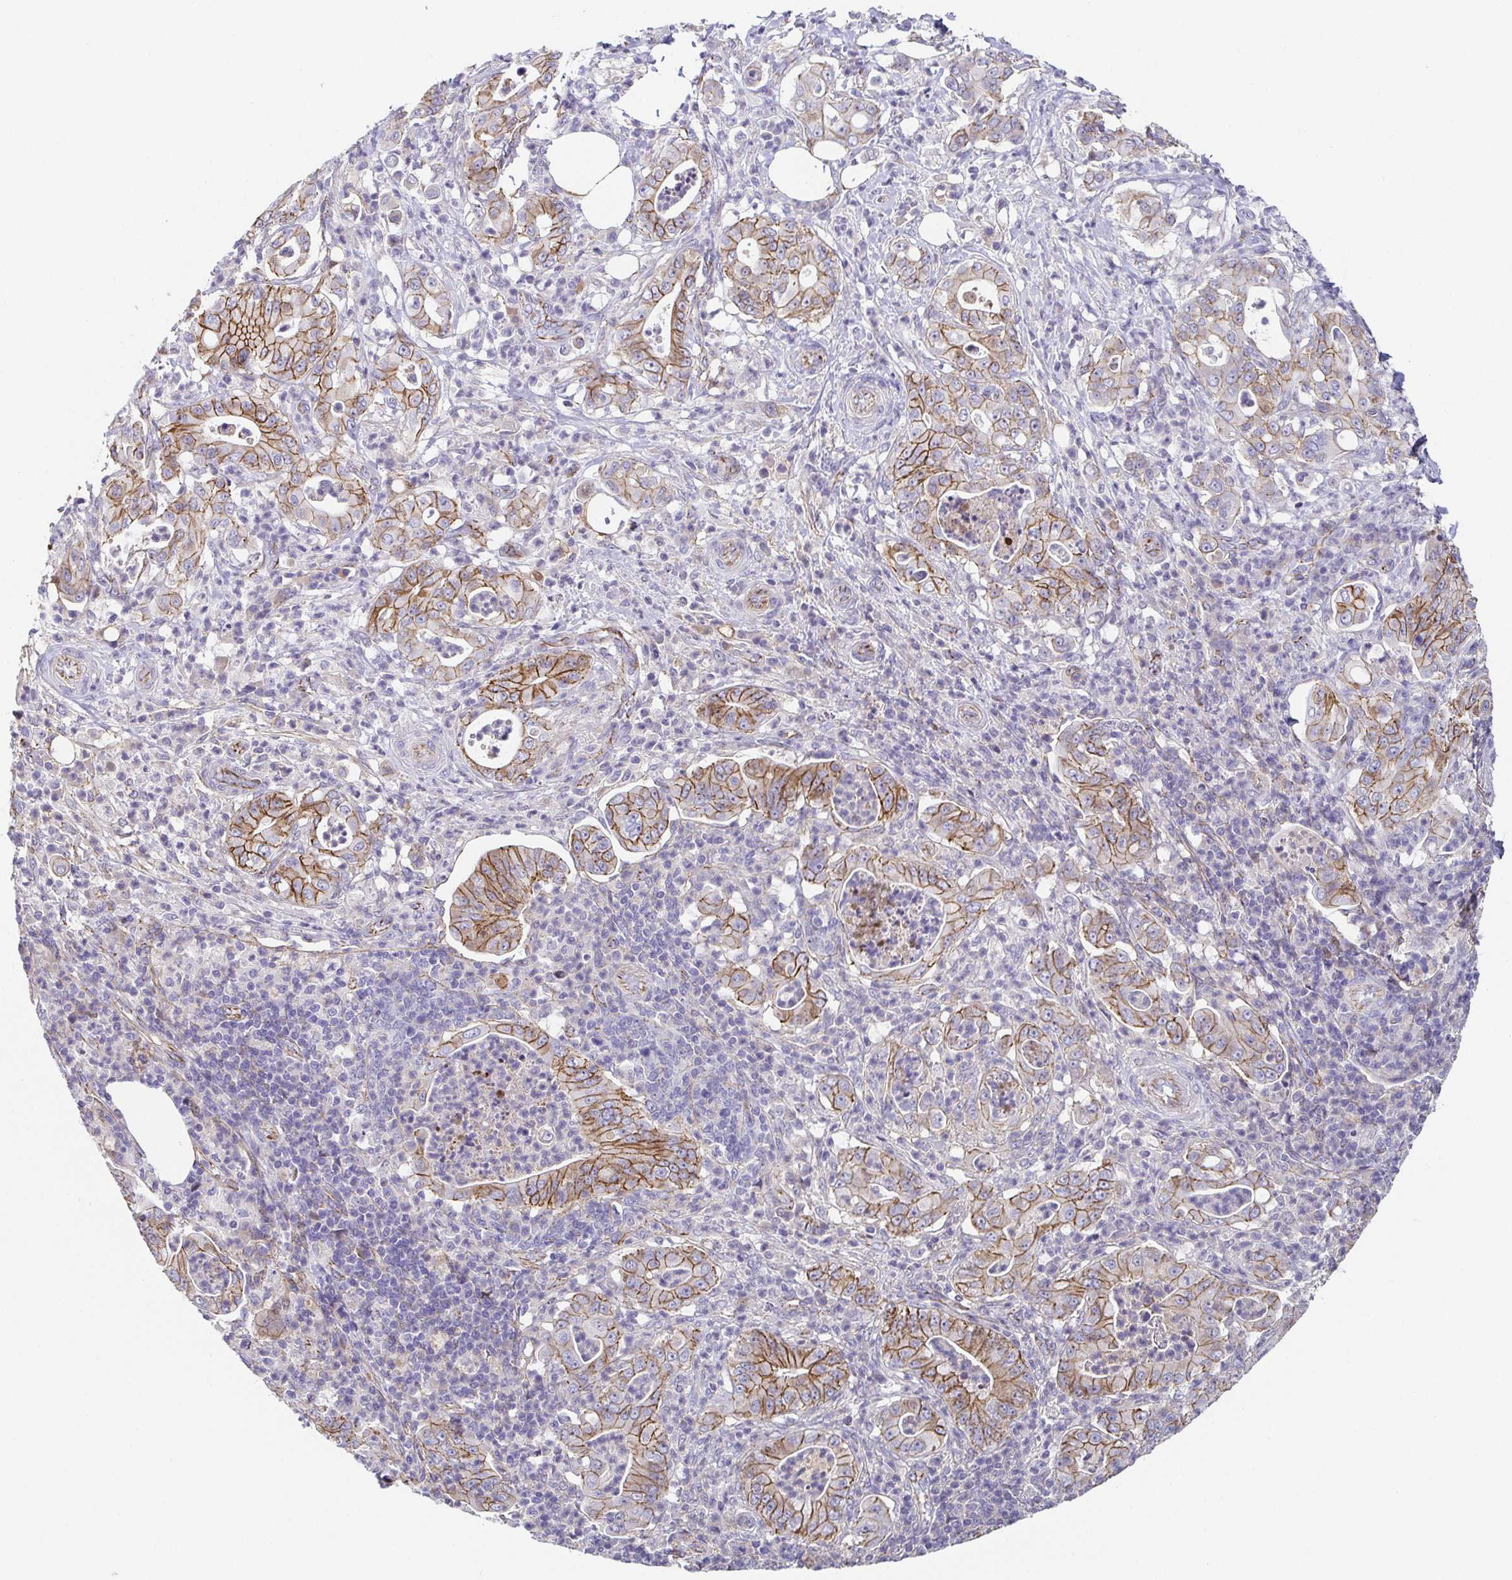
{"staining": {"intensity": "moderate", "quantity": "25%-75%", "location": "cytoplasmic/membranous"}, "tissue": "pancreatic cancer", "cell_type": "Tumor cells", "image_type": "cancer", "snomed": [{"axis": "morphology", "description": "Adenocarcinoma, NOS"}, {"axis": "topography", "description": "Pancreas"}], "caption": "Immunohistochemical staining of pancreatic cancer shows medium levels of moderate cytoplasmic/membranous protein positivity in about 25%-75% of tumor cells. (DAB (3,3'-diaminobenzidine) IHC, brown staining for protein, blue staining for nuclei).", "gene": "PIWIL3", "patient": {"sex": "male", "age": 71}}